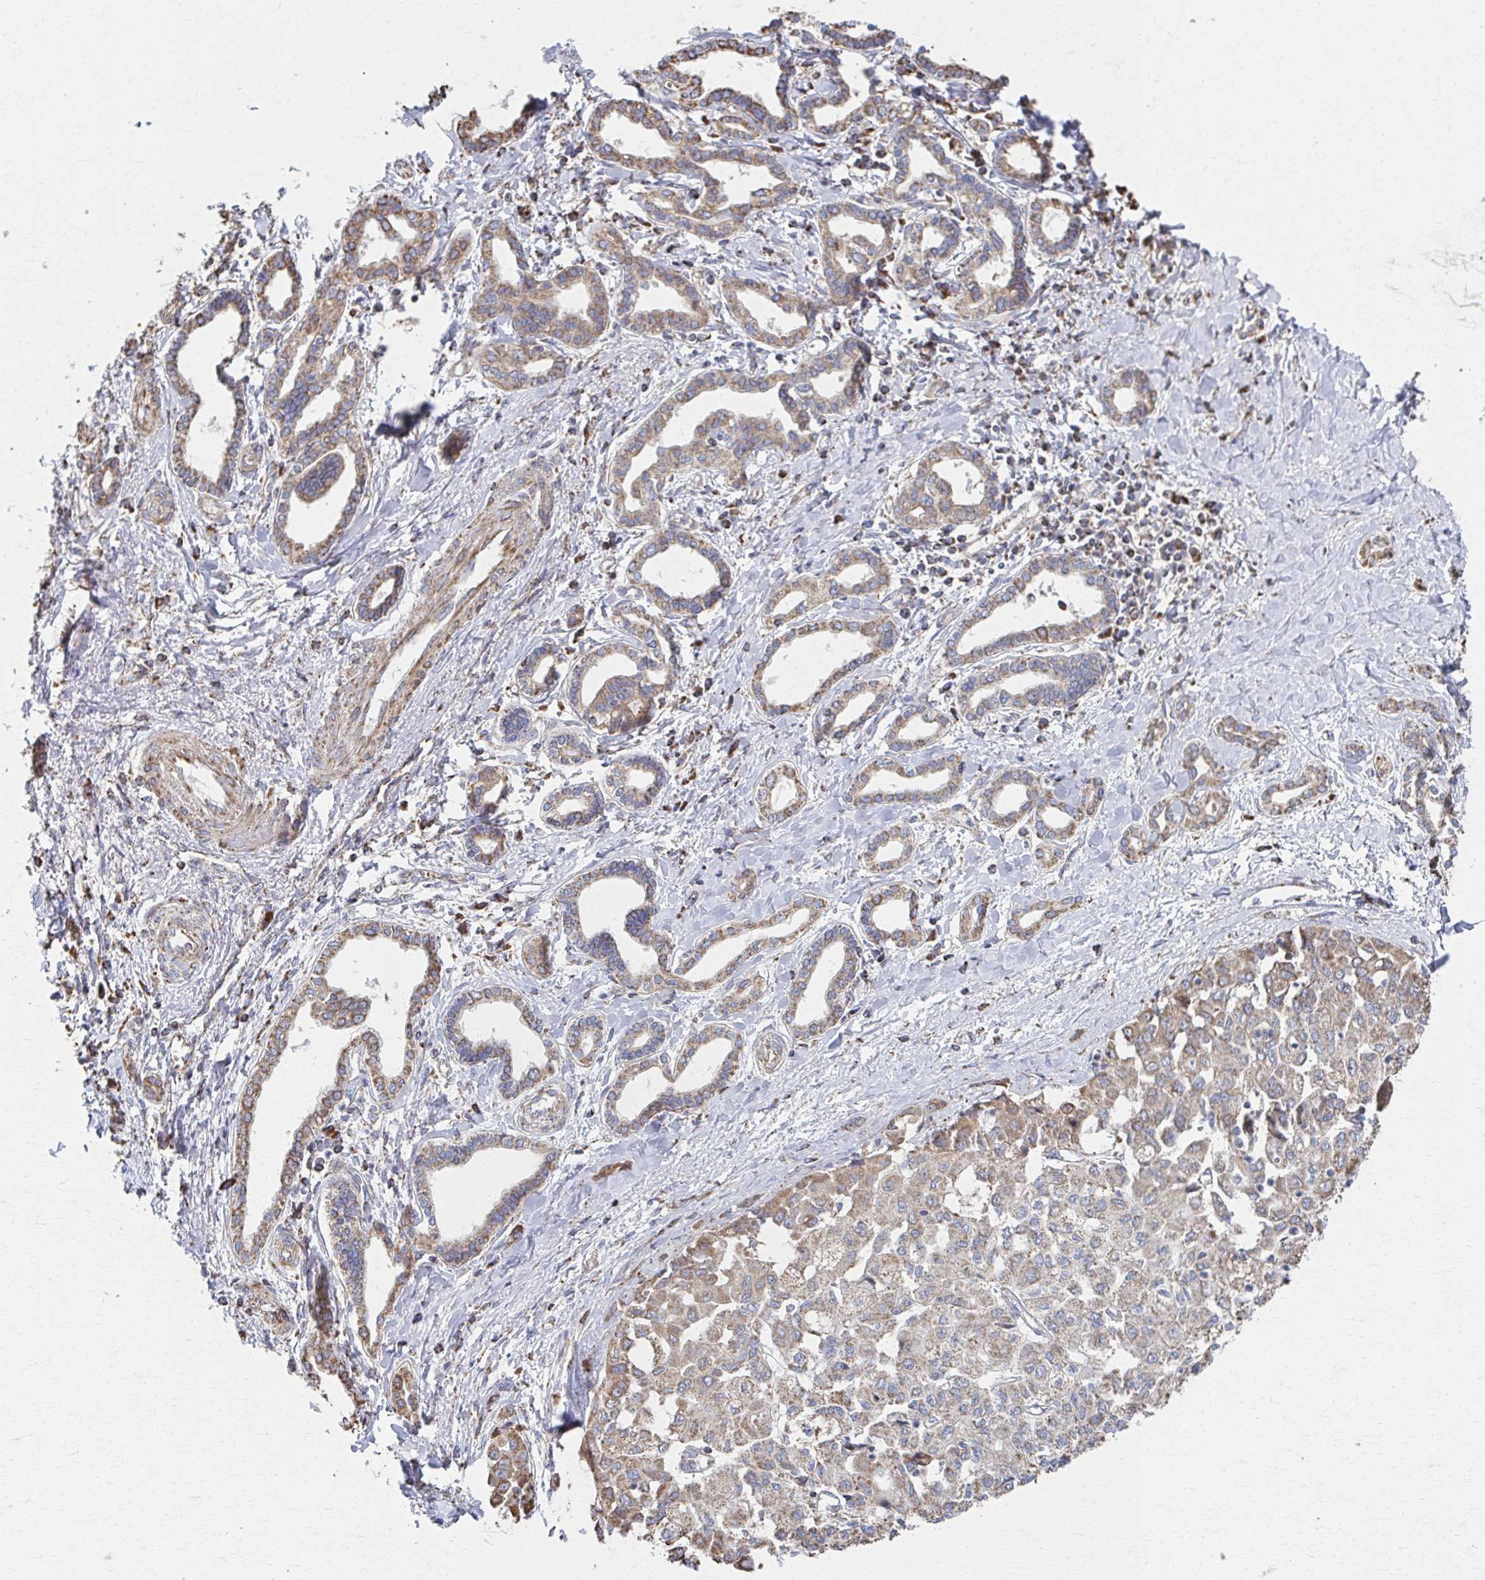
{"staining": {"intensity": "moderate", "quantity": ">75%", "location": "cytoplasmic/membranous"}, "tissue": "liver cancer", "cell_type": "Tumor cells", "image_type": "cancer", "snomed": [{"axis": "morphology", "description": "Cholangiocarcinoma"}, {"axis": "topography", "description": "Liver"}], "caption": "Liver cancer was stained to show a protein in brown. There is medium levels of moderate cytoplasmic/membranous staining in about >75% of tumor cells. Nuclei are stained in blue.", "gene": "SAT1", "patient": {"sex": "female", "age": 77}}